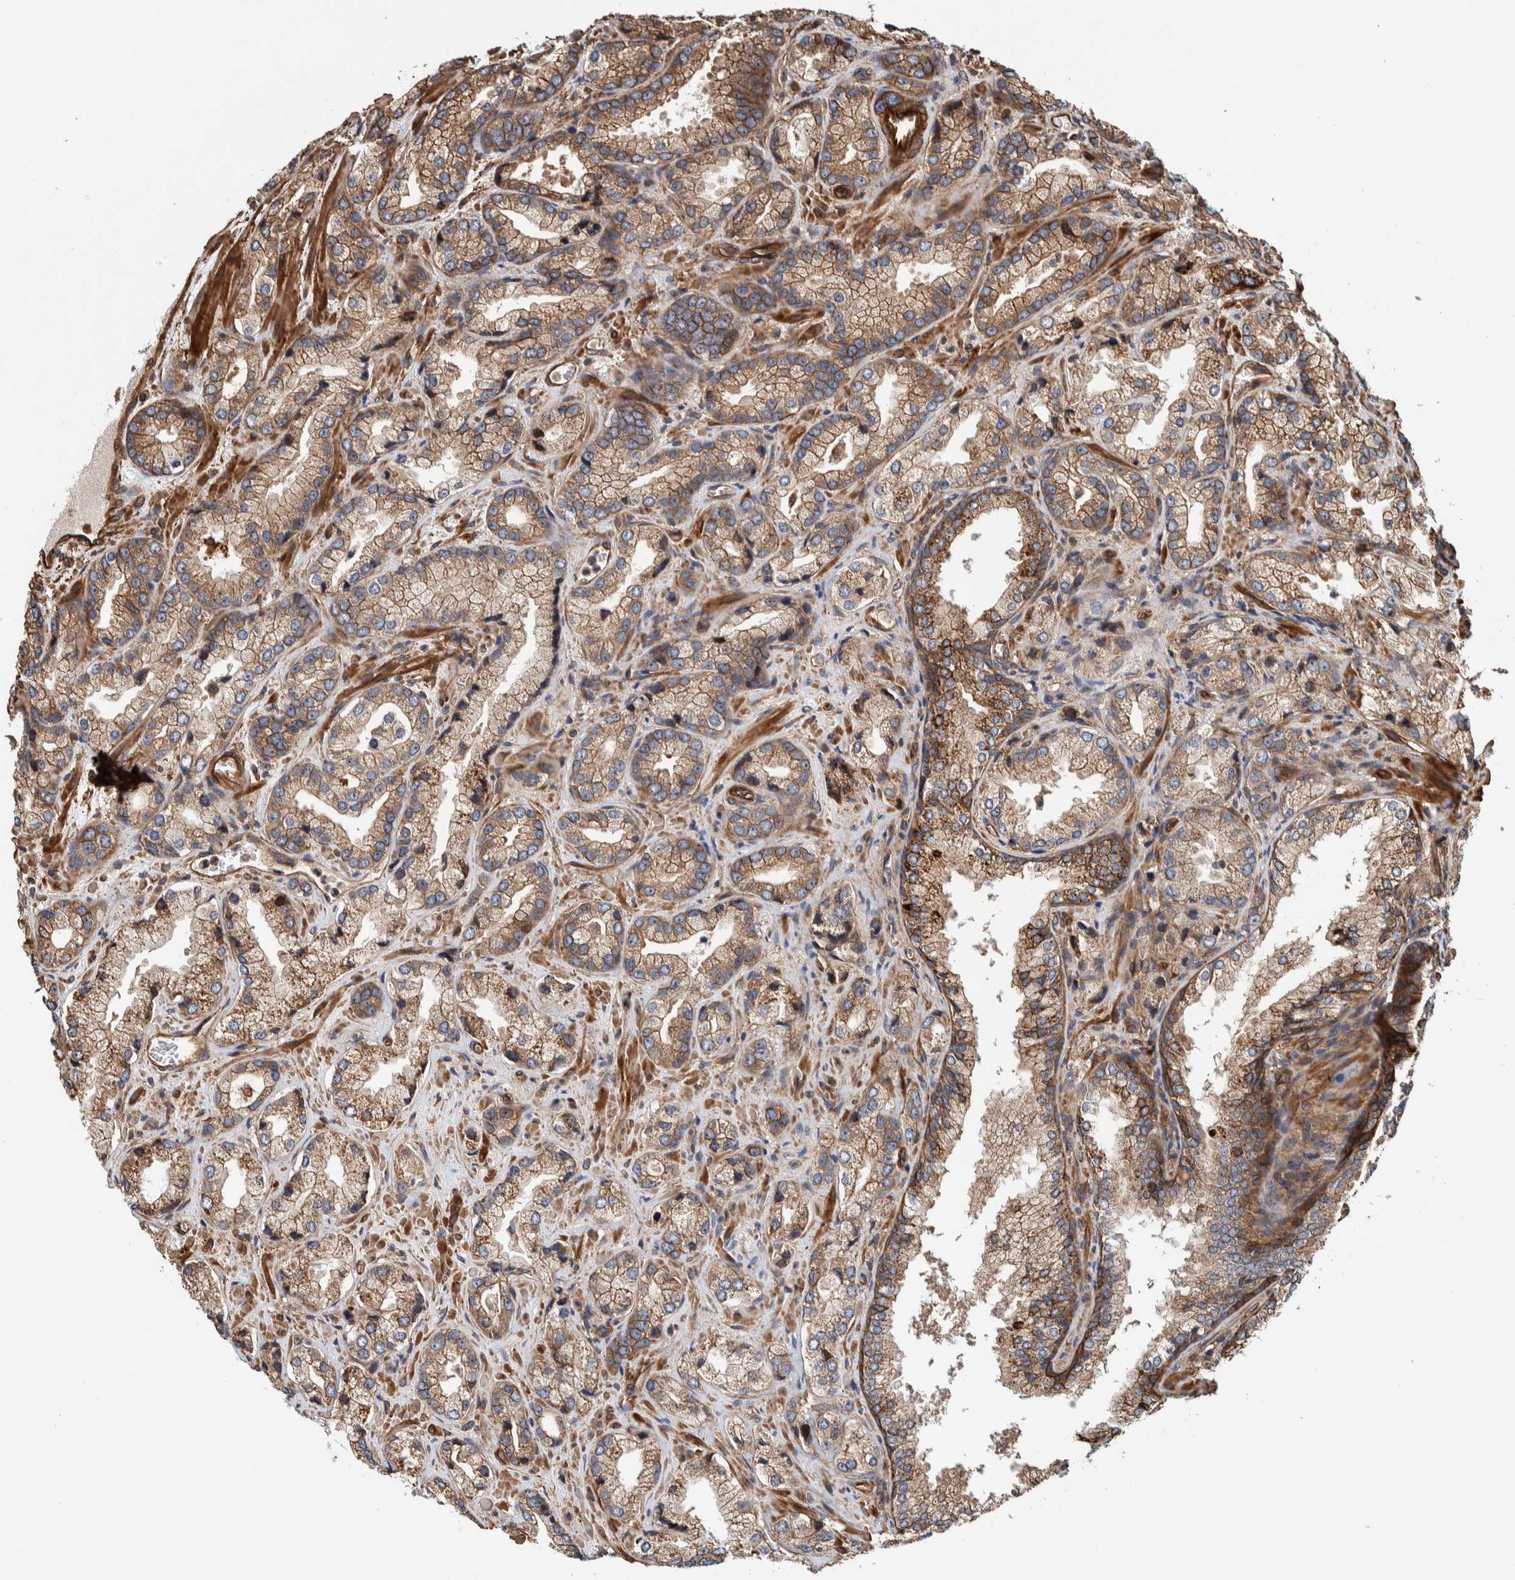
{"staining": {"intensity": "moderate", "quantity": ">75%", "location": "cytoplasmic/membranous"}, "tissue": "prostate cancer", "cell_type": "Tumor cells", "image_type": "cancer", "snomed": [{"axis": "morphology", "description": "Adenocarcinoma, High grade"}, {"axis": "topography", "description": "Prostate"}], "caption": "Human prostate high-grade adenocarcinoma stained with a protein marker shows moderate staining in tumor cells.", "gene": "PKD1L1", "patient": {"sex": "male", "age": 63}}